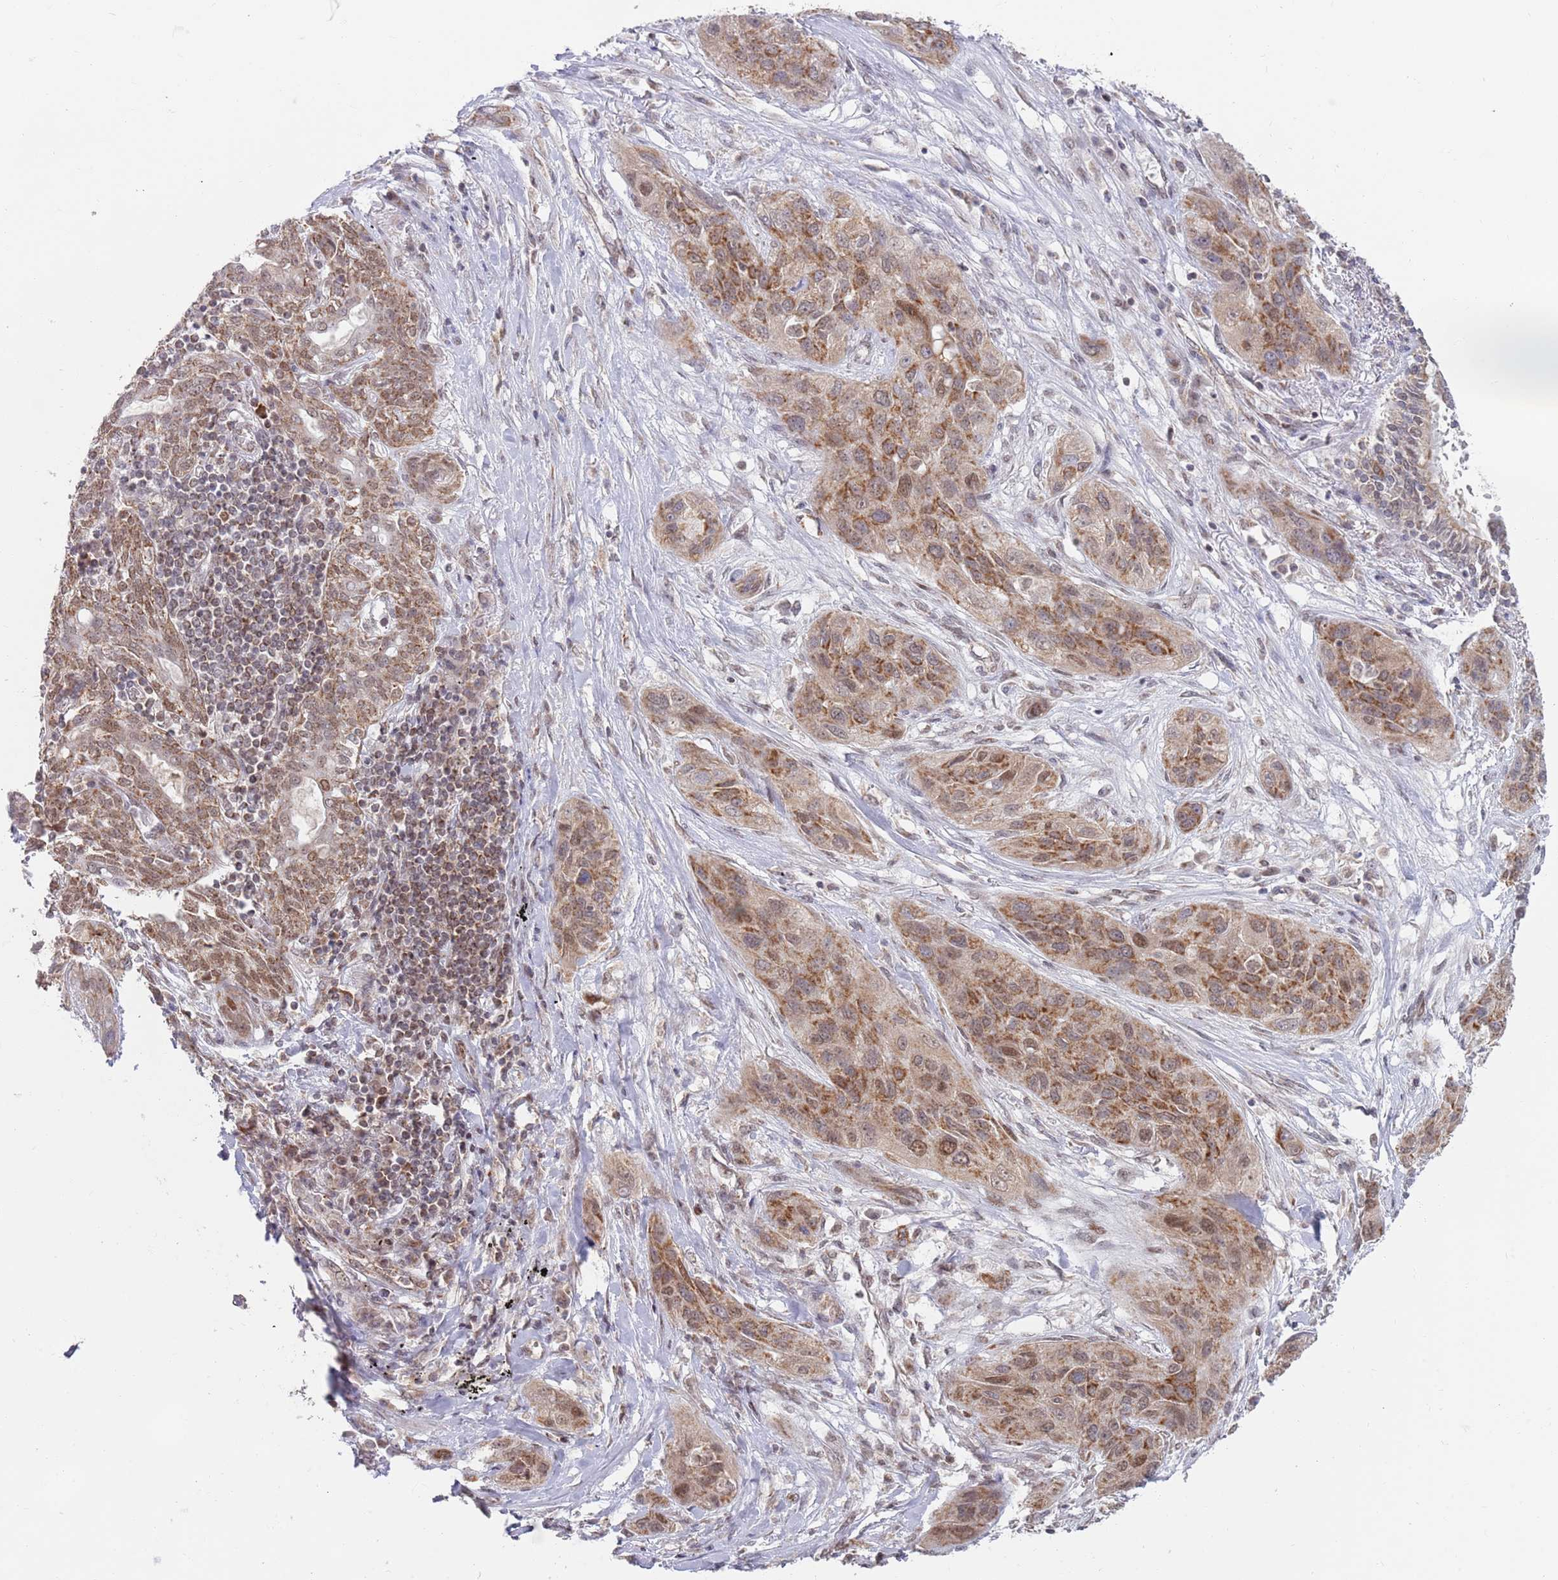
{"staining": {"intensity": "strong", "quantity": ">75%", "location": "cytoplasmic/membranous"}, "tissue": "lung cancer", "cell_type": "Tumor cells", "image_type": "cancer", "snomed": [{"axis": "morphology", "description": "Squamous cell carcinoma, NOS"}, {"axis": "topography", "description": "Lung"}], "caption": "Protein staining demonstrates strong cytoplasmic/membranous positivity in approximately >75% of tumor cells in lung squamous cell carcinoma. (DAB (3,3'-diaminobenzidine) IHC, brown staining for protein, blue staining for nuclei).", "gene": "TIMM13", "patient": {"sex": "female", "age": 70}}